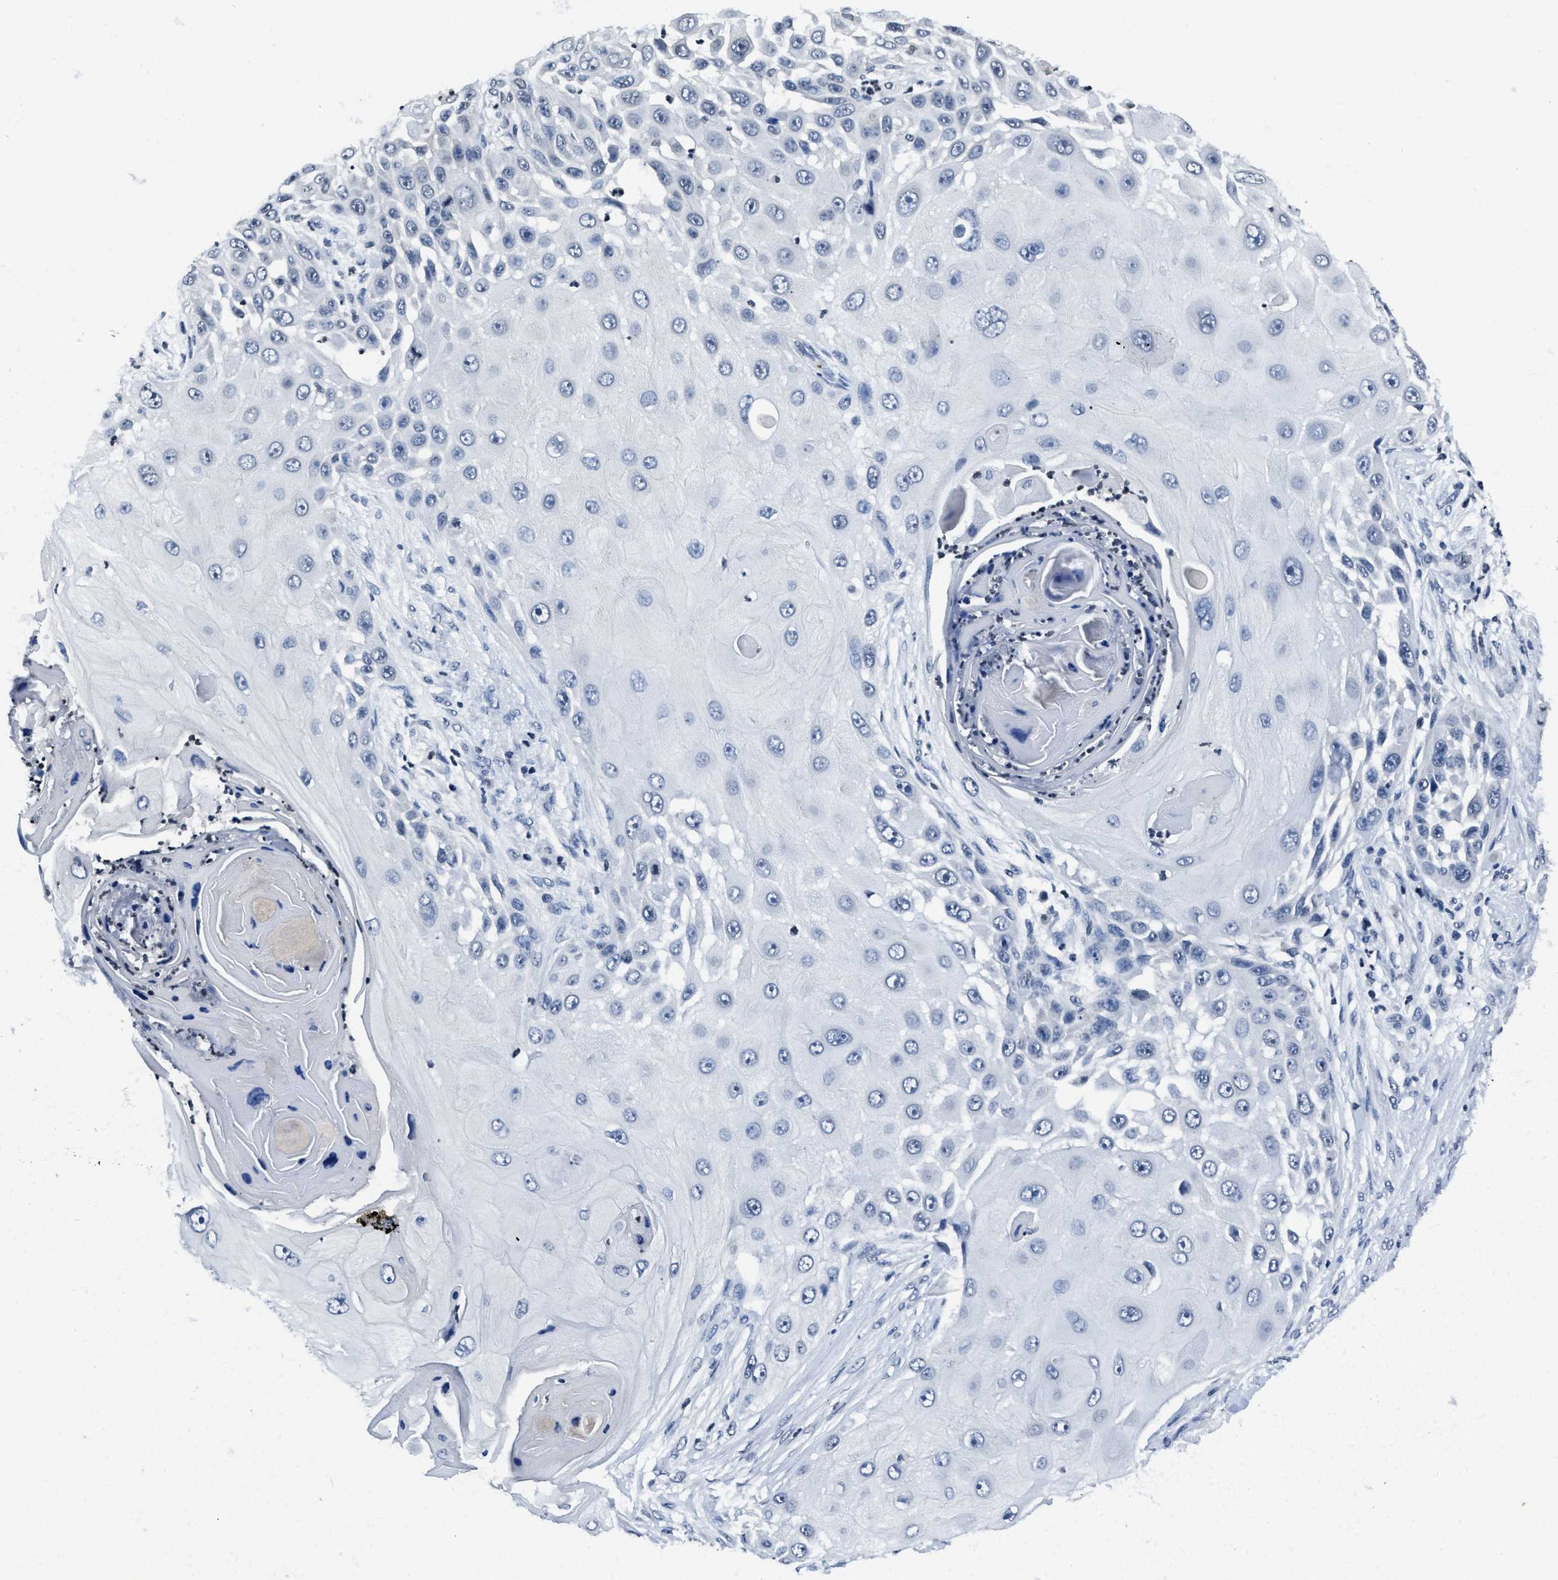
{"staining": {"intensity": "negative", "quantity": "none", "location": "none"}, "tissue": "skin cancer", "cell_type": "Tumor cells", "image_type": "cancer", "snomed": [{"axis": "morphology", "description": "Squamous cell carcinoma, NOS"}, {"axis": "topography", "description": "Skin"}], "caption": "Tumor cells are negative for brown protein staining in skin squamous cell carcinoma.", "gene": "ITGA2B", "patient": {"sex": "female", "age": 44}}